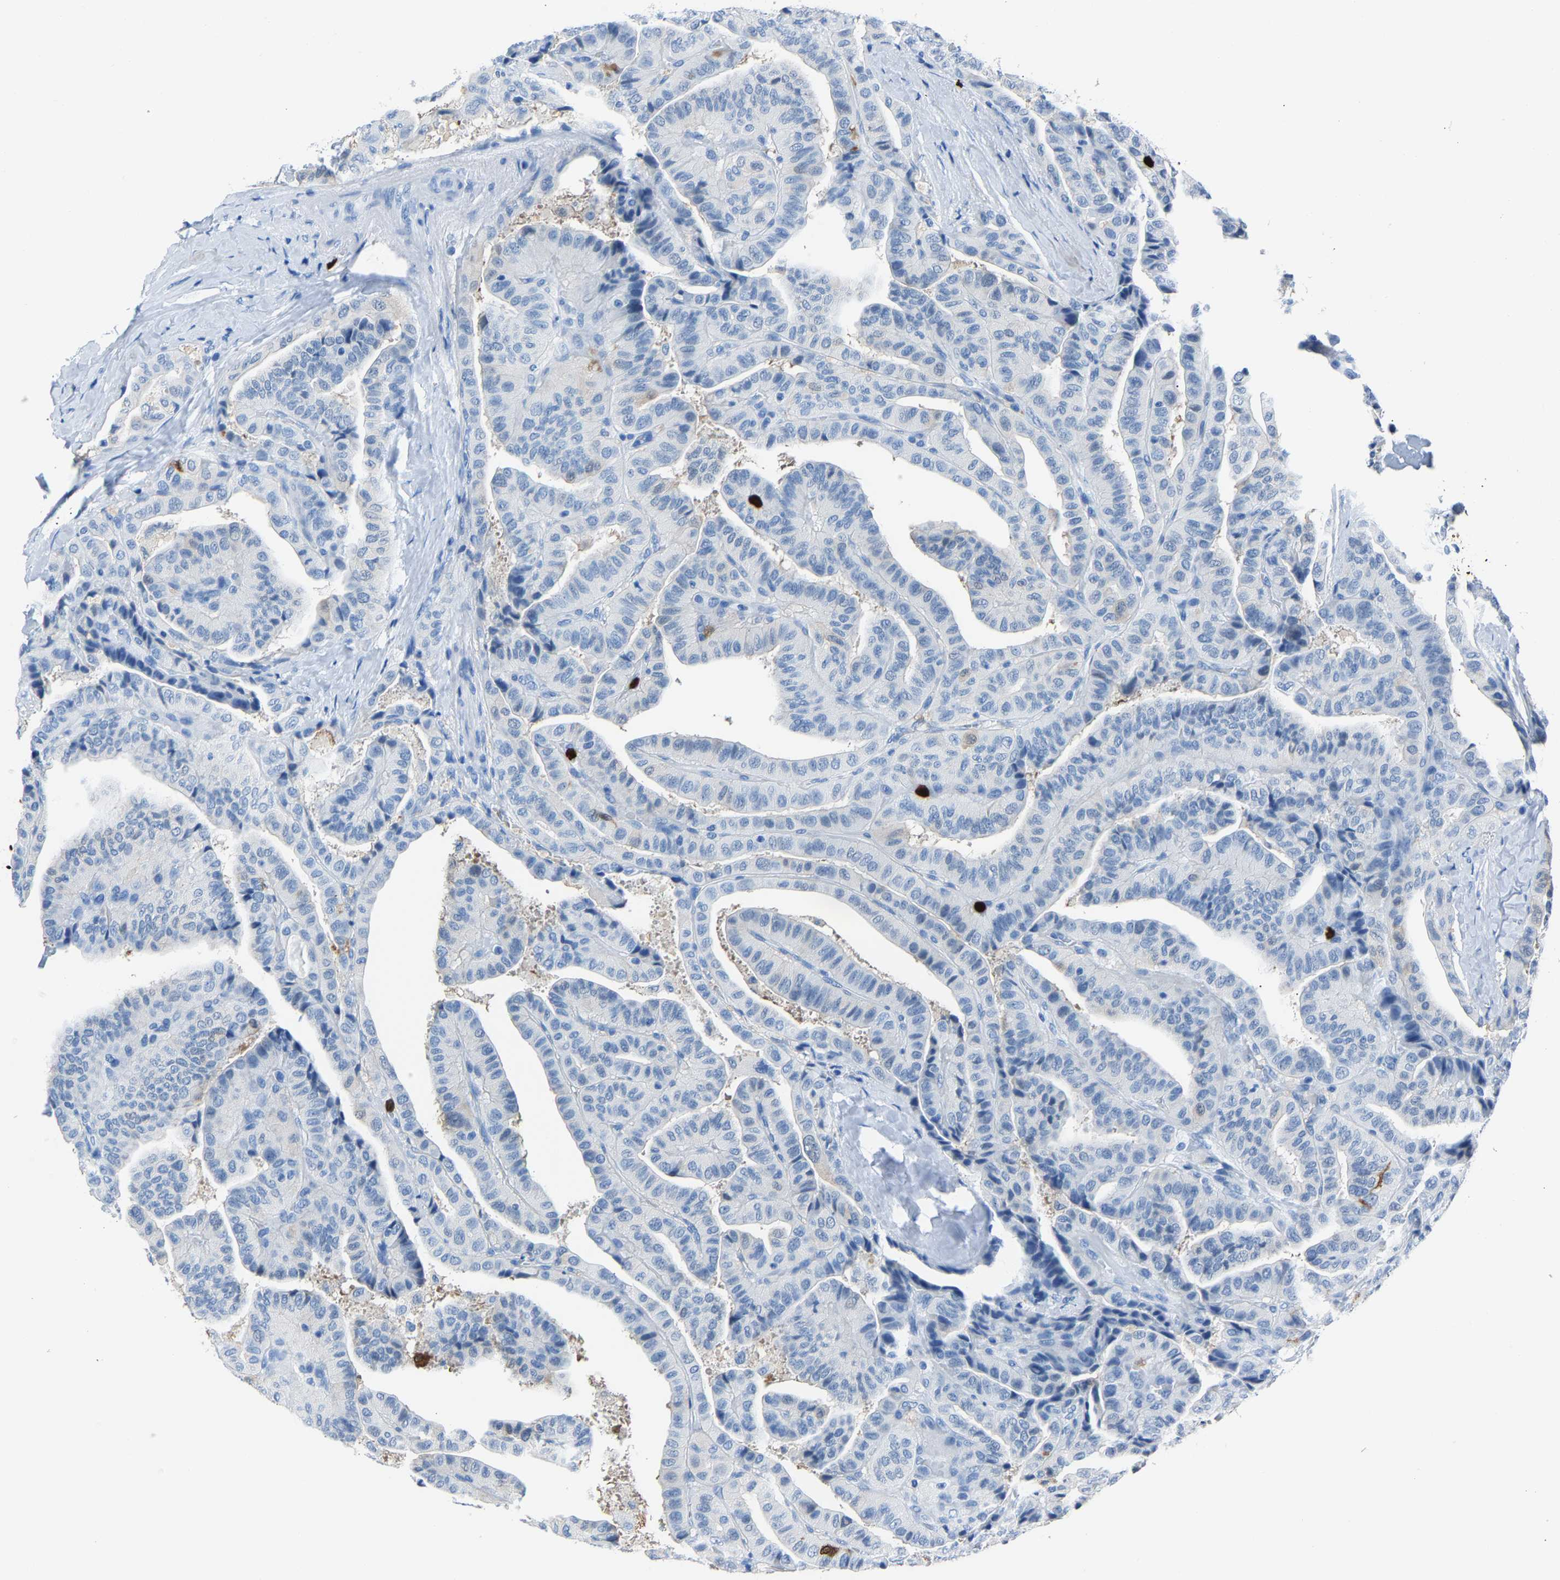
{"staining": {"intensity": "negative", "quantity": "none", "location": "none"}, "tissue": "thyroid cancer", "cell_type": "Tumor cells", "image_type": "cancer", "snomed": [{"axis": "morphology", "description": "Papillary adenocarcinoma, NOS"}, {"axis": "topography", "description": "Thyroid gland"}], "caption": "A high-resolution micrograph shows IHC staining of thyroid cancer, which displays no significant positivity in tumor cells.", "gene": "S100P", "patient": {"sex": "male", "age": 77}}